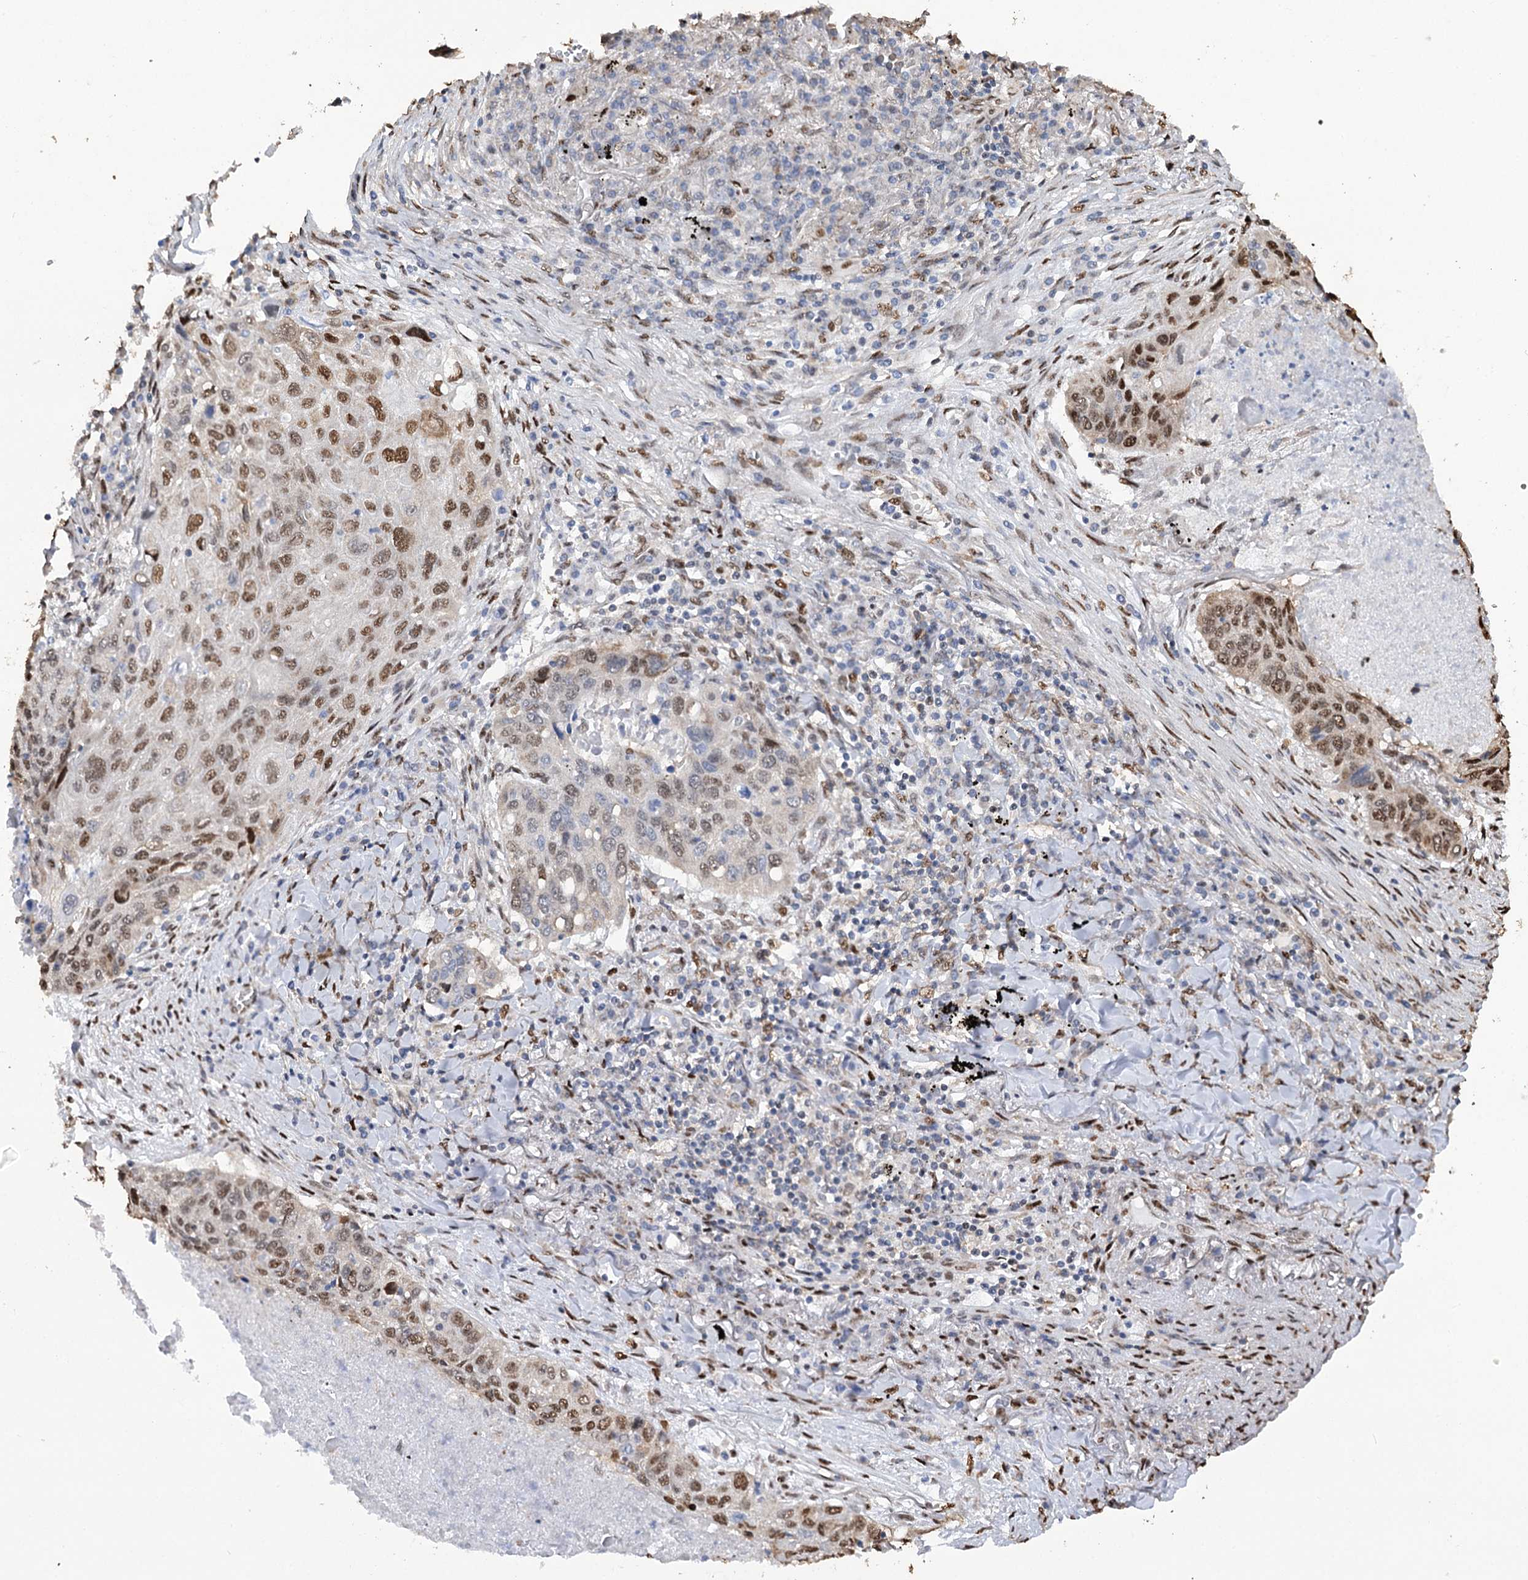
{"staining": {"intensity": "moderate", "quantity": "25%-75%", "location": "nuclear"}, "tissue": "lung cancer", "cell_type": "Tumor cells", "image_type": "cancer", "snomed": [{"axis": "morphology", "description": "Squamous cell carcinoma, NOS"}, {"axis": "topography", "description": "Lung"}], "caption": "A brown stain highlights moderate nuclear expression of a protein in human squamous cell carcinoma (lung) tumor cells.", "gene": "NFU1", "patient": {"sex": "female", "age": 63}}